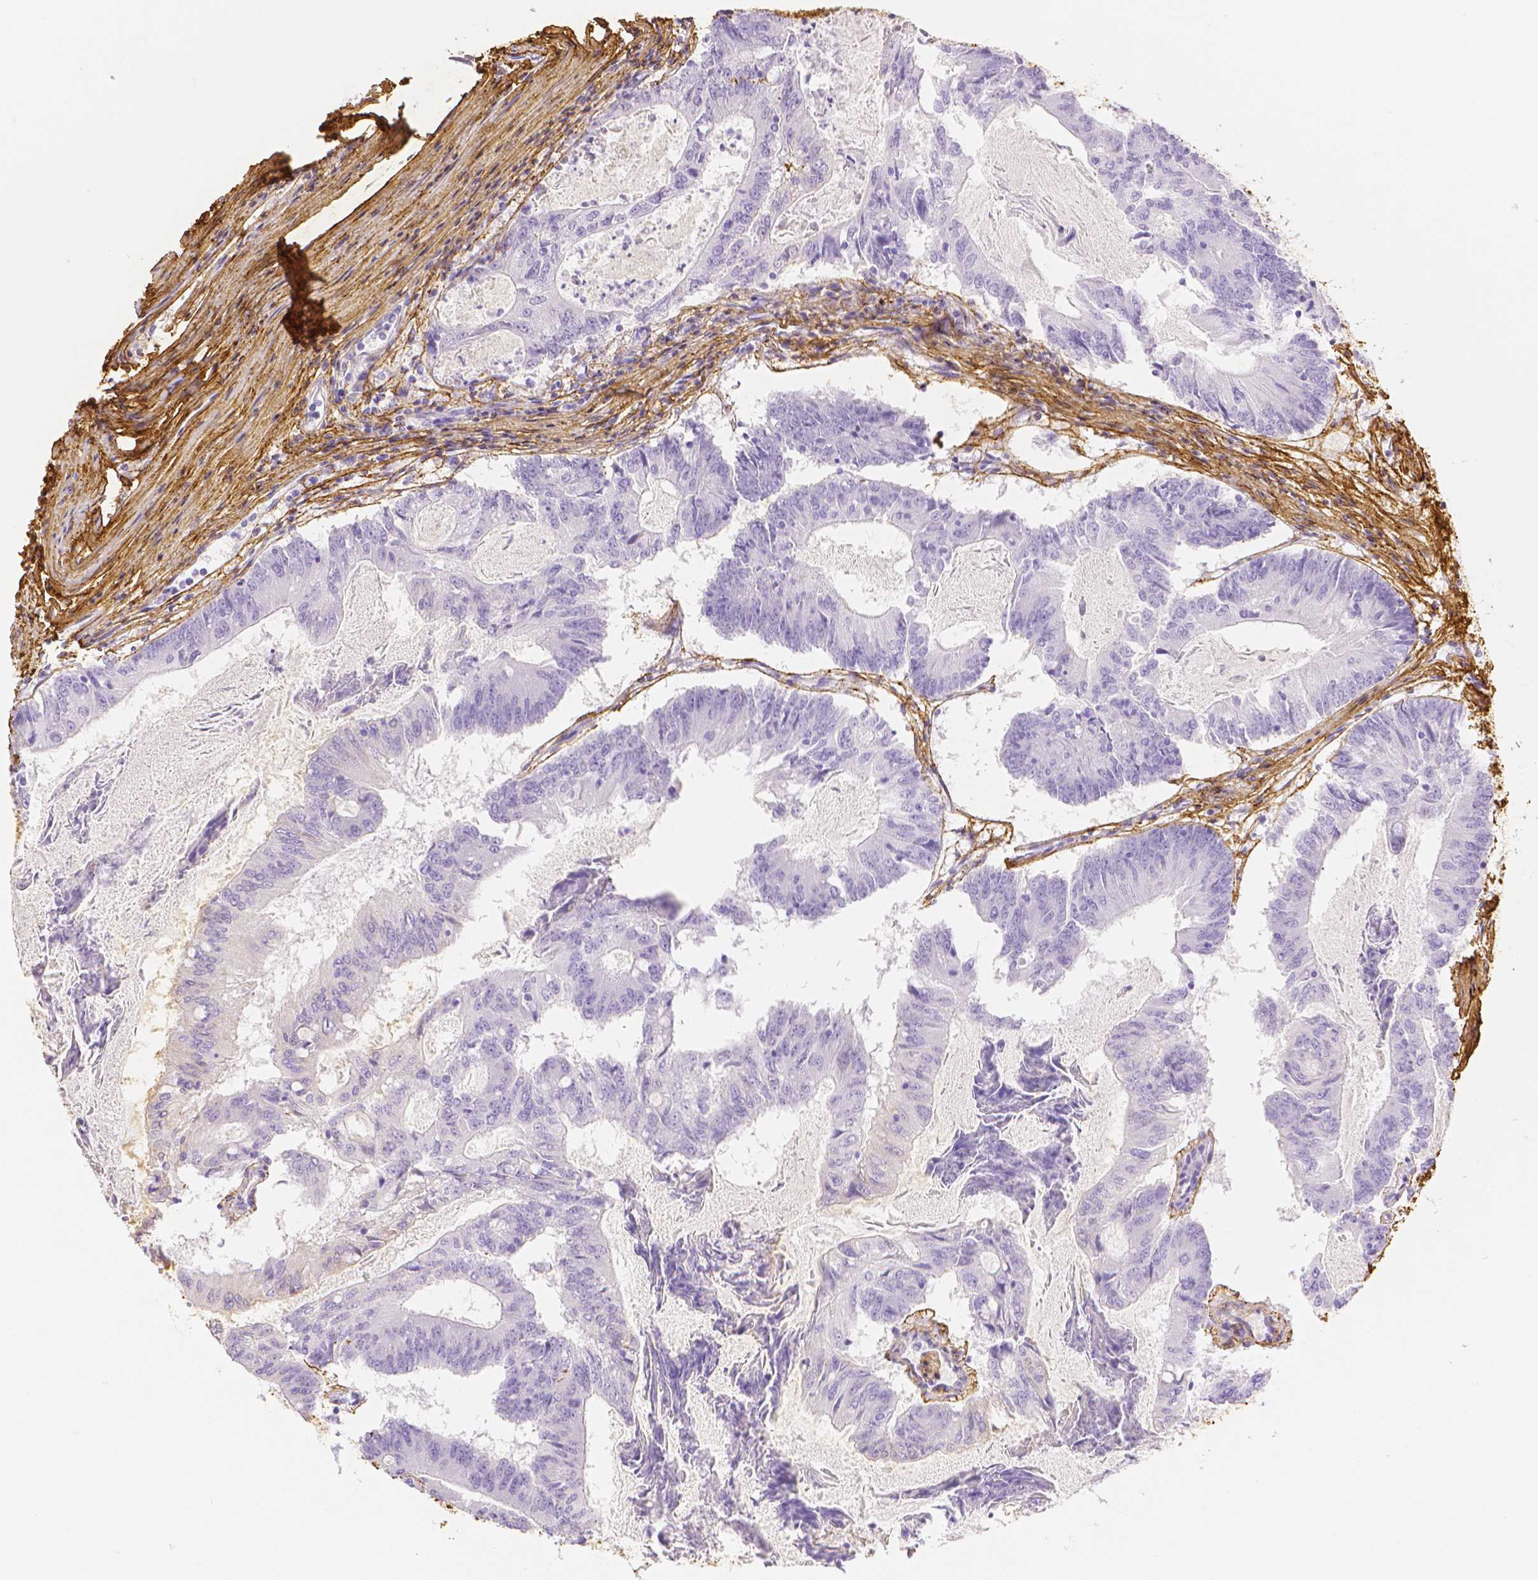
{"staining": {"intensity": "negative", "quantity": "none", "location": "none"}, "tissue": "colorectal cancer", "cell_type": "Tumor cells", "image_type": "cancer", "snomed": [{"axis": "morphology", "description": "Adenocarcinoma, NOS"}, {"axis": "topography", "description": "Colon"}], "caption": "DAB immunohistochemical staining of human colorectal cancer (adenocarcinoma) shows no significant expression in tumor cells. The staining was performed using DAB to visualize the protein expression in brown, while the nuclei were stained in blue with hematoxylin (Magnification: 20x).", "gene": "FBN1", "patient": {"sex": "female", "age": 70}}